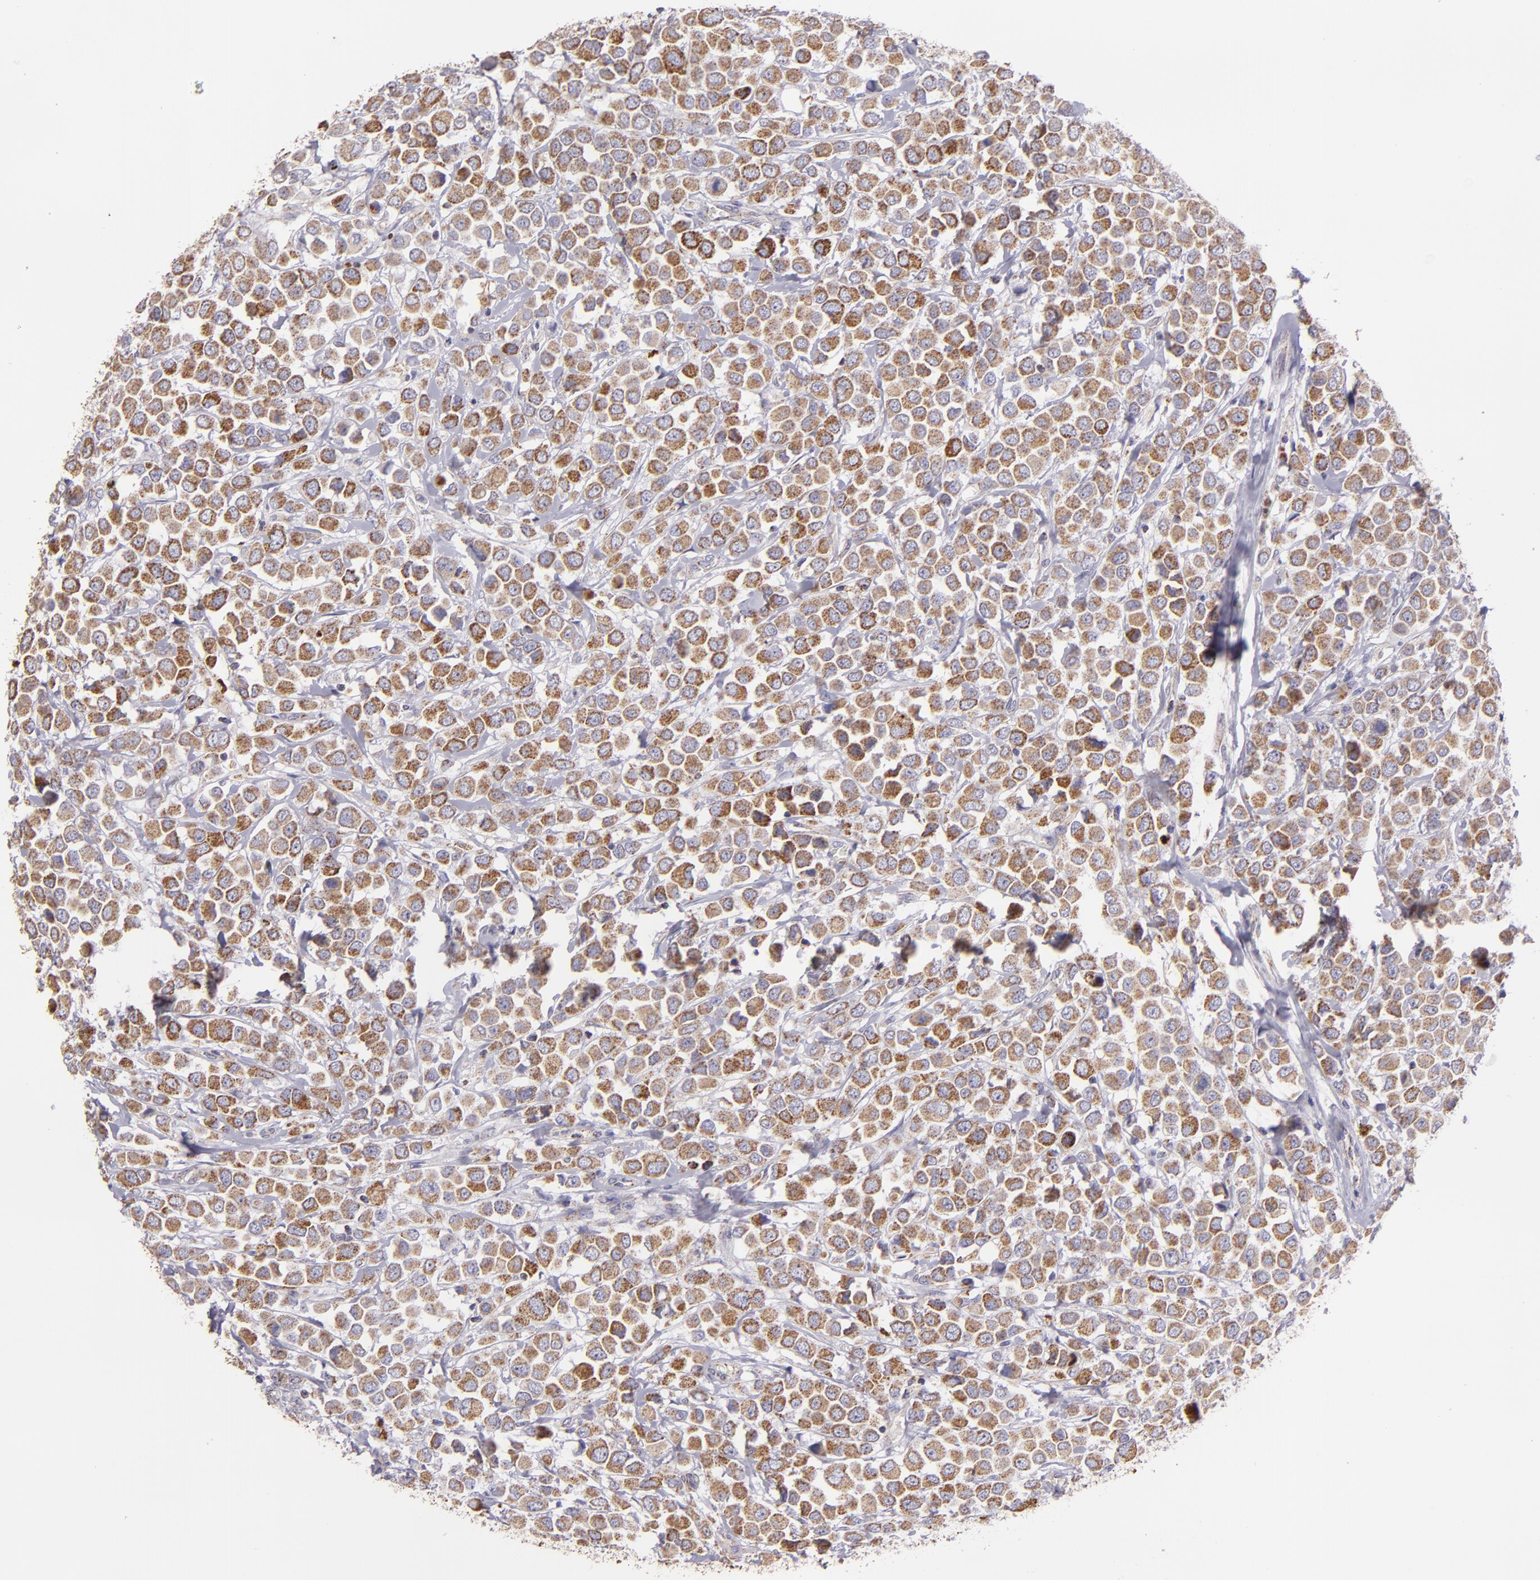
{"staining": {"intensity": "moderate", "quantity": ">75%", "location": "cytoplasmic/membranous"}, "tissue": "breast cancer", "cell_type": "Tumor cells", "image_type": "cancer", "snomed": [{"axis": "morphology", "description": "Duct carcinoma"}, {"axis": "topography", "description": "Breast"}], "caption": "Moderate cytoplasmic/membranous protein expression is seen in approximately >75% of tumor cells in breast cancer.", "gene": "HSPD1", "patient": {"sex": "female", "age": 61}}